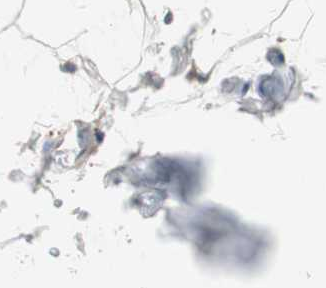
{"staining": {"intensity": "weak", "quantity": ">75%", "location": "cytoplasmic/membranous"}, "tissue": "adipose tissue", "cell_type": "Adipocytes", "image_type": "normal", "snomed": [{"axis": "morphology", "description": "Normal tissue, NOS"}, {"axis": "topography", "description": "Soft tissue"}], "caption": "Normal adipose tissue shows weak cytoplasmic/membranous expression in approximately >75% of adipocytes, visualized by immunohistochemistry. (DAB IHC, brown staining for protein, blue staining for nuclei).", "gene": "PTPRN2", "patient": {"sex": "male", "age": 72}}